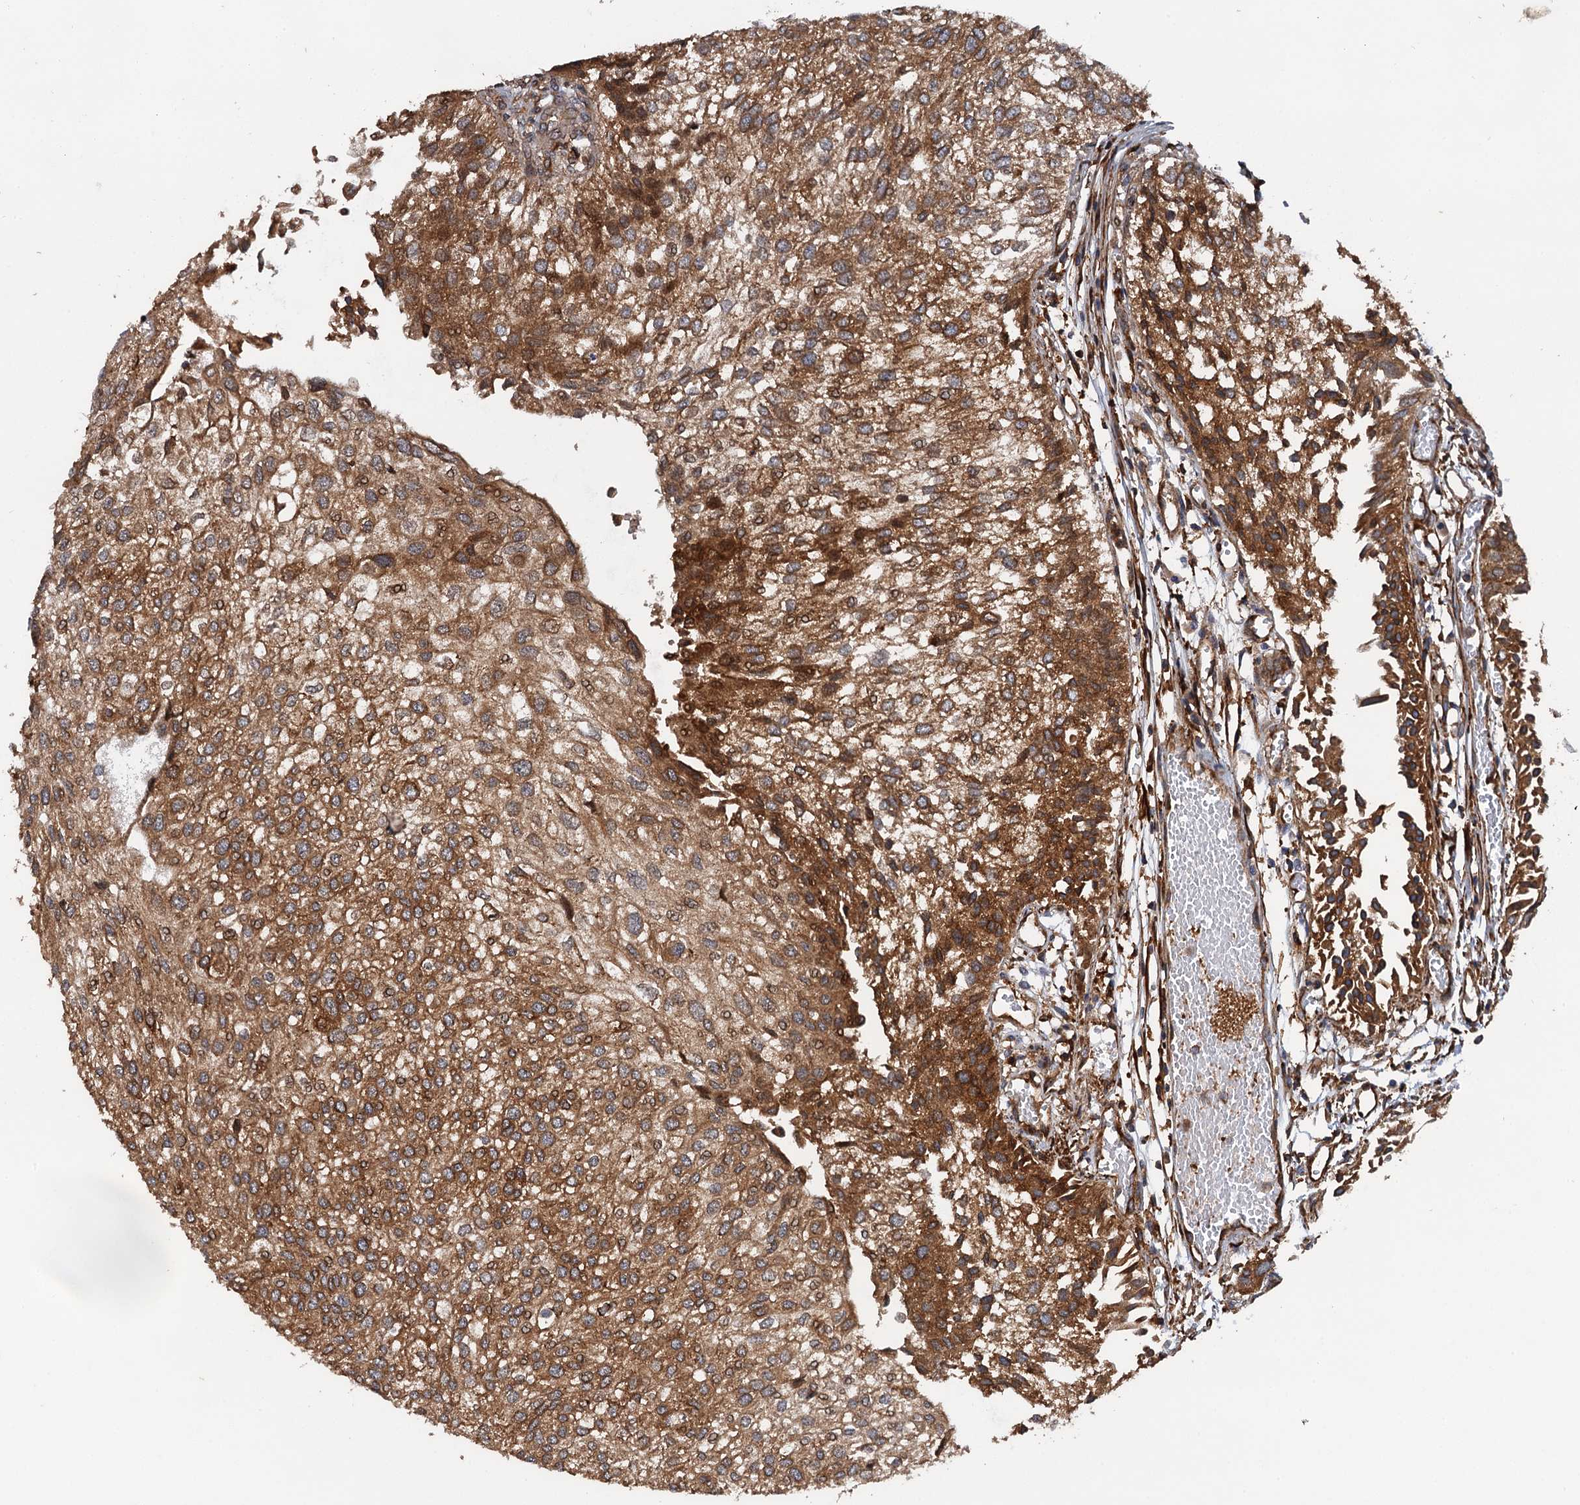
{"staining": {"intensity": "moderate", "quantity": ">75%", "location": "cytoplasmic/membranous"}, "tissue": "urothelial cancer", "cell_type": "Tumor cells", "image_type": "cancer", "snomed": [{"axis": "morphology", "description": "Urothelial carcinoma, Low grade"}, {"axis": "topography", "description": "Urinary bladder"}], "caption": "Brown immunohistochemical staining in human urothelial cancer reveals moderate cytoplasmic/membranous staining in approximately >75% of tumor cells.", "gene": "BORA", "patient": {"sex": "female", "age": 89}}